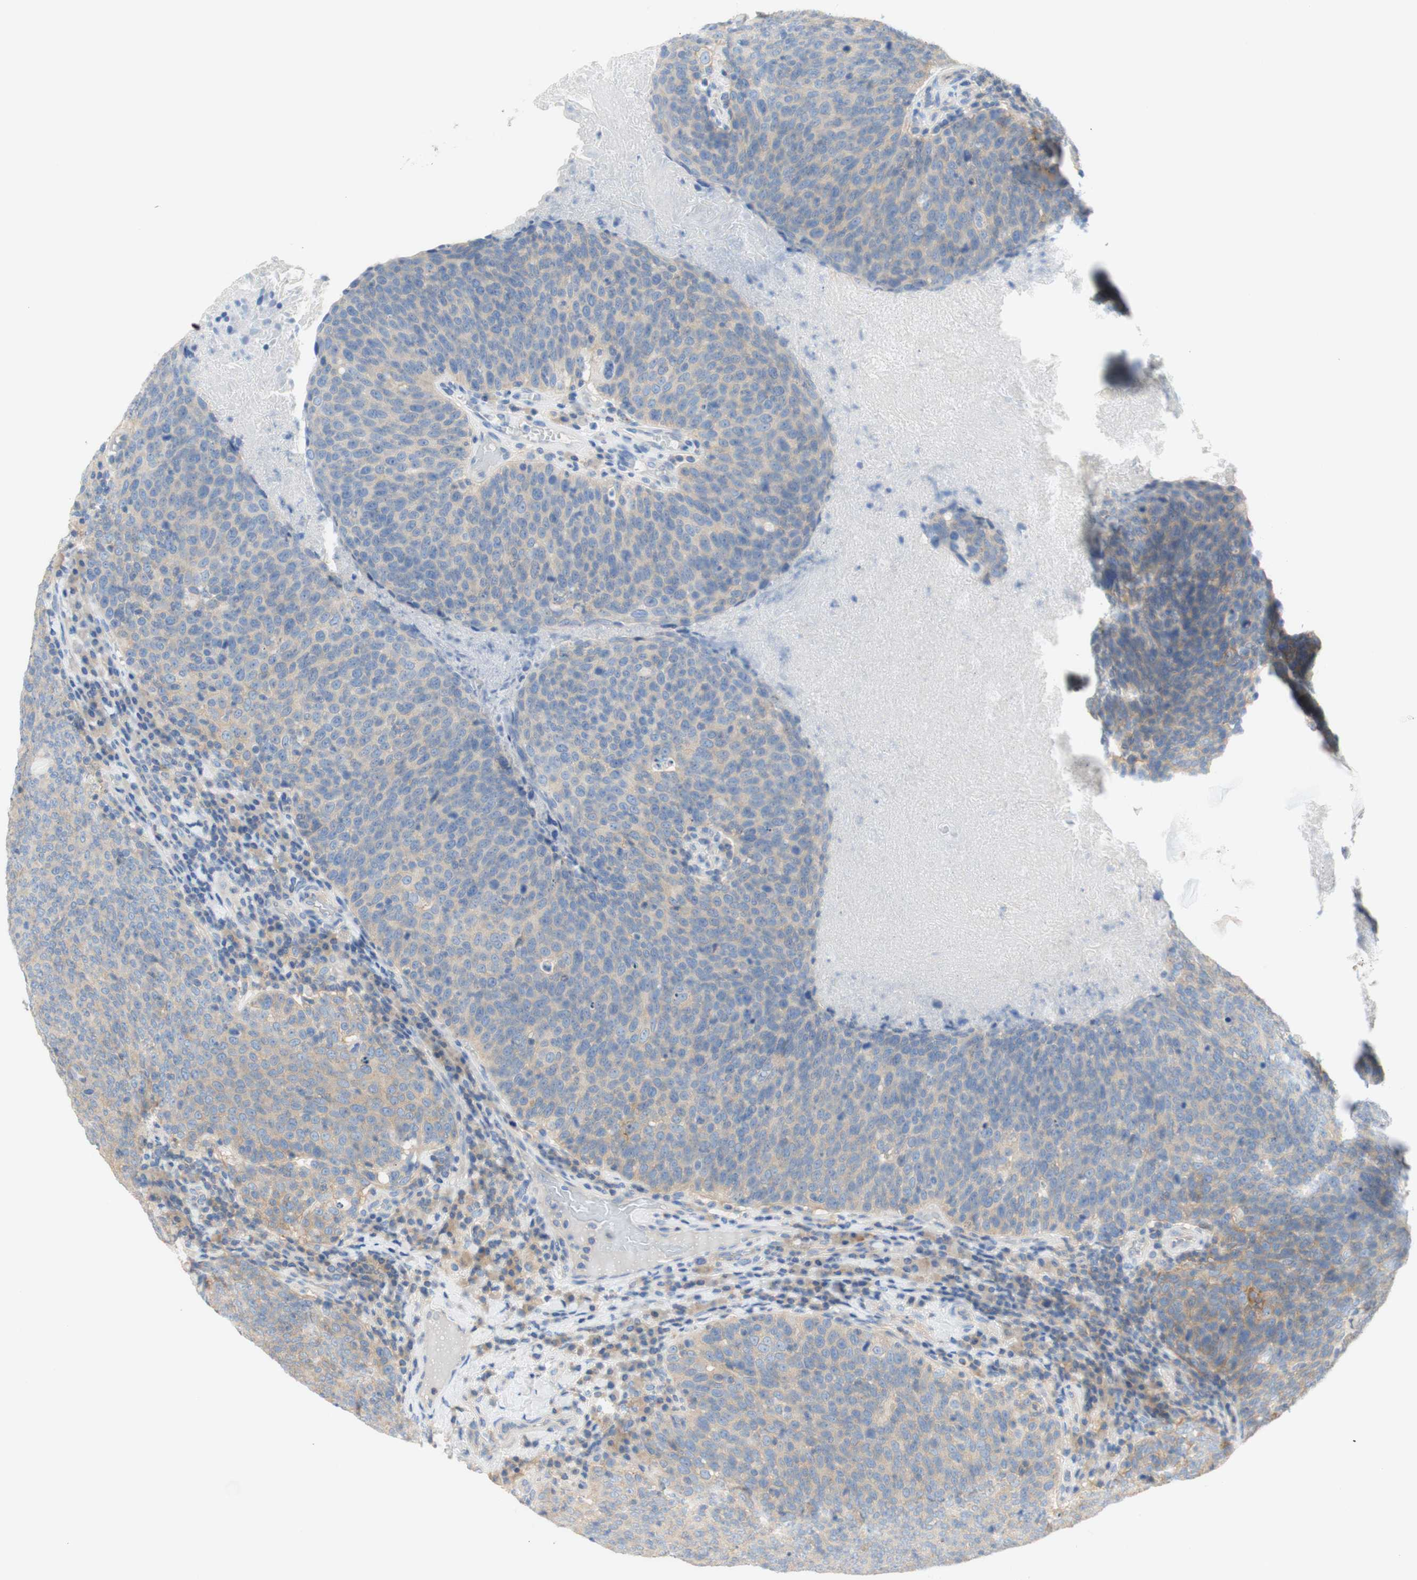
{"staining": {"intensity": "negative", "quantity": "none", "location": "none"}, "tissue": "head and neck cancer", "cell_type": "Tumor cells", "image_type": "cancer", "snomed": [{"axis": "morphology", "description": "Squamous cell carcinoma, NOS"}, {"axis": "morphology", "description": "Squamous cell carcinoma, metastatic, NOS"}, {"axis": "topography", "description": "Lymph node"}, {"axis": "topography", "description": "Head-Neck"}], "caption": "A high-resolution histopathology image shows immunohistochemistry (IHC) staining of head and neck cancer (squamous cell carcinoma), which exhibits no significant positivity in tumor cells.", "gene": "ATP2B1", "patient": {"sex": "male", "age": 62}}